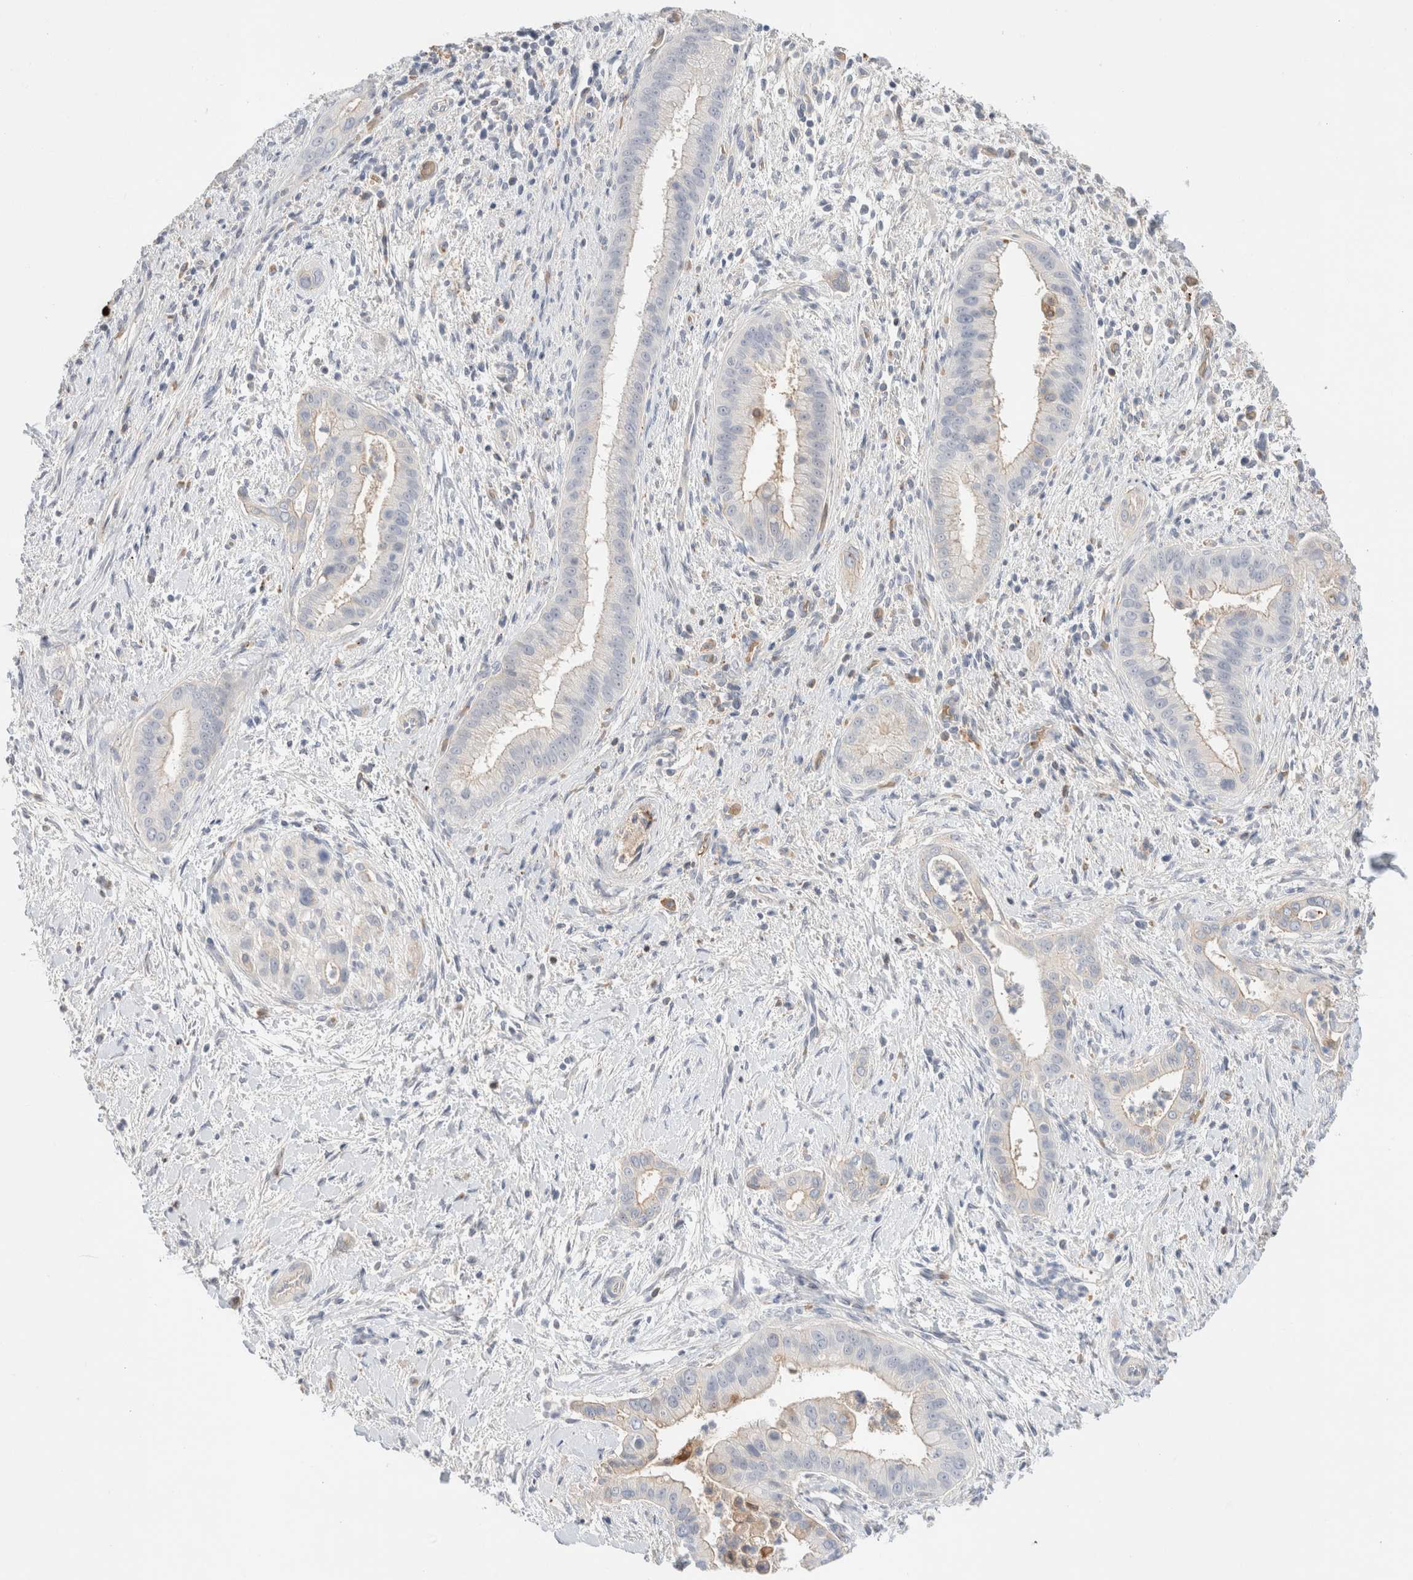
{"staining": {"intensity": "negative", "quantity": "none", "location": "none"}, "tissue": "liver cancer", "cell_type": "Tumor cells", "image_type": "cancer", "snomed": [{"axis": "morphology", "description": "Cholangiocarcinoma"}, {"axis": "topography", "description": "Liver"}], "caption": "DAB immunohistochemical staining of liver cholangiocarcinoma shows no significant positivity in tumor cells.", "gene": "MST1", "patient": {"sex": "female", "age": 54}}